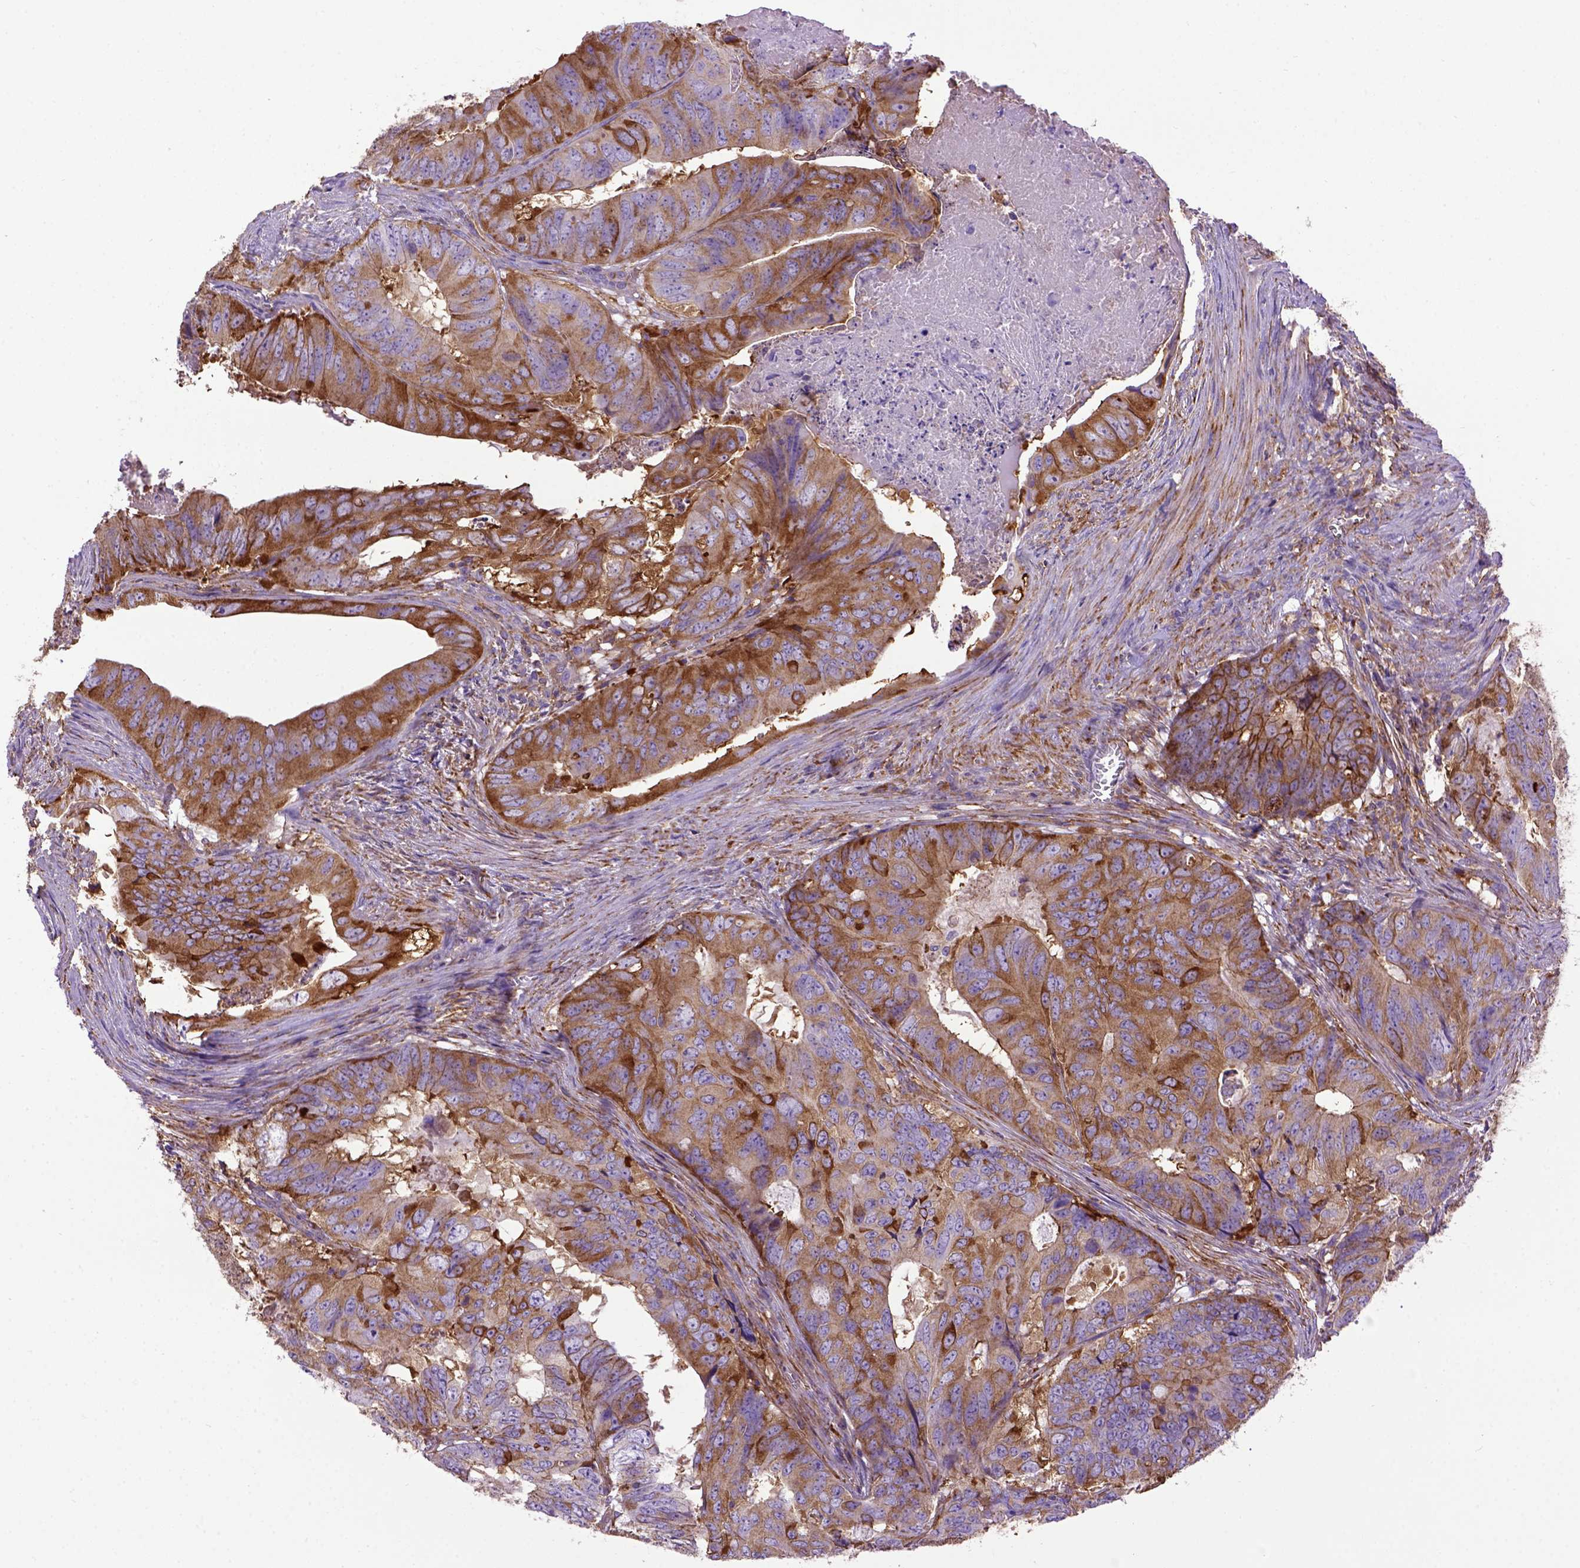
{"staining": {"intensity": "moderate", "quantity": ">75%", "location": "cytoplasmic/membranous"}, "tissue": "colorectal cancer", "cell_type": "Tumor cells", "image_type": "cancer", "snomed": [{"axis": "morphology", "description": "Adenocarcinoma, NOS"}, {"axis": "topography", "description": "Colon"}], "caption": "IHC of human colorectal cancer reveals medium levels of moderate cytoplasmic/membranous staining in approximately >75% of tumor cells.", "gene": "MVP", "patient": {"sex": "male", "age": 79}}